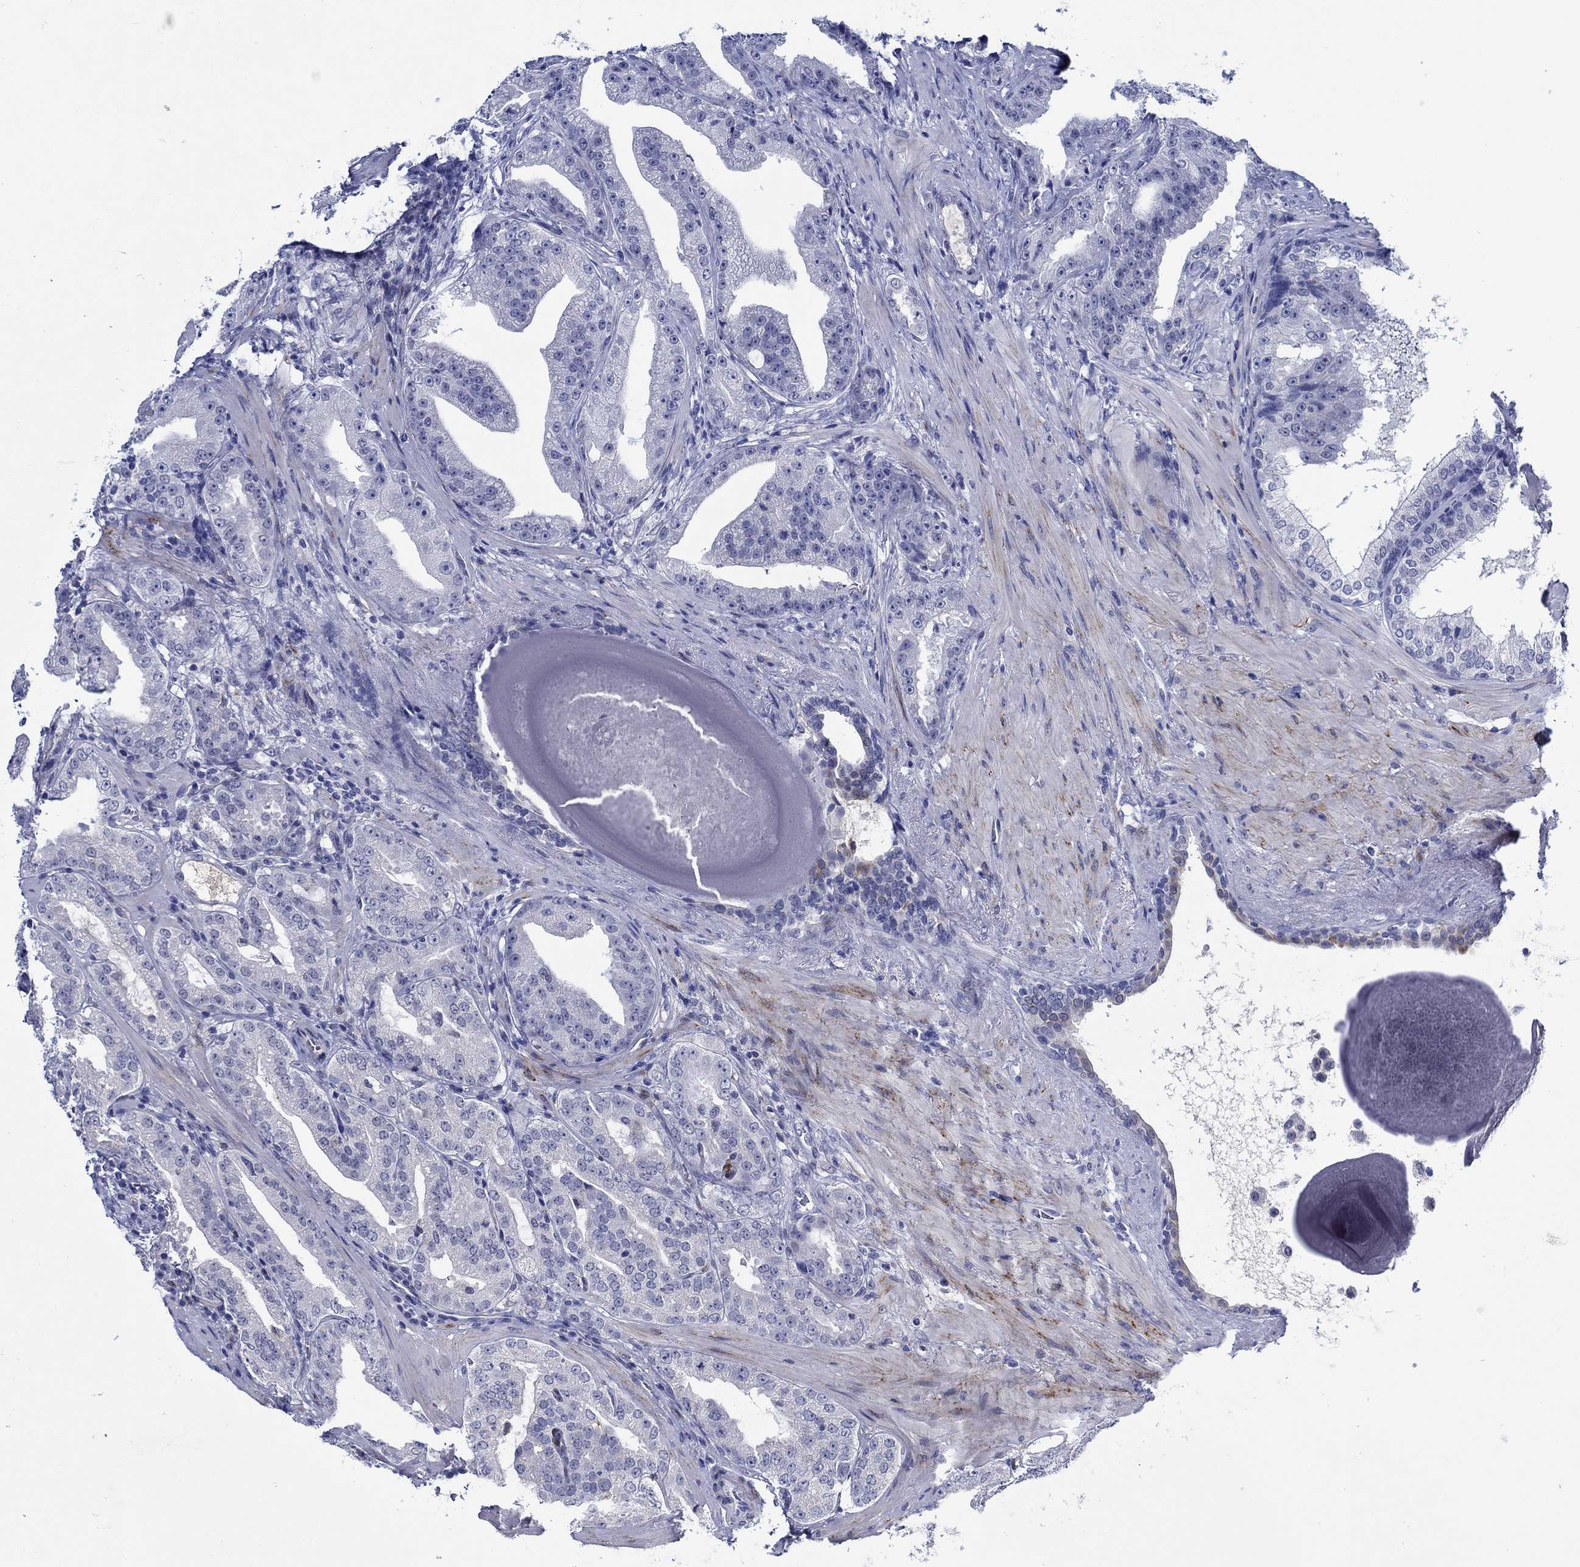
{"staining": {"intensity": "negative", "quantity": "none", "location": "none"}, "tissue": "prostate cancer", "cell_type": "Tumor cells", "image_type": "cancer", "snomed": [{"axis": "morphology", "description": "Adenocarcinoma, Low grade"}, {"axis": "topography", "description": "Prostate"}], "caption": "Immunohistochemistry (IHC) micrograph of neoplastic tissue: human prostate cancer stained with DAB shows no significant protein staining in tumor cells.", "gene": "MC2R", "patient": {"sex": "male", "age": 62}}